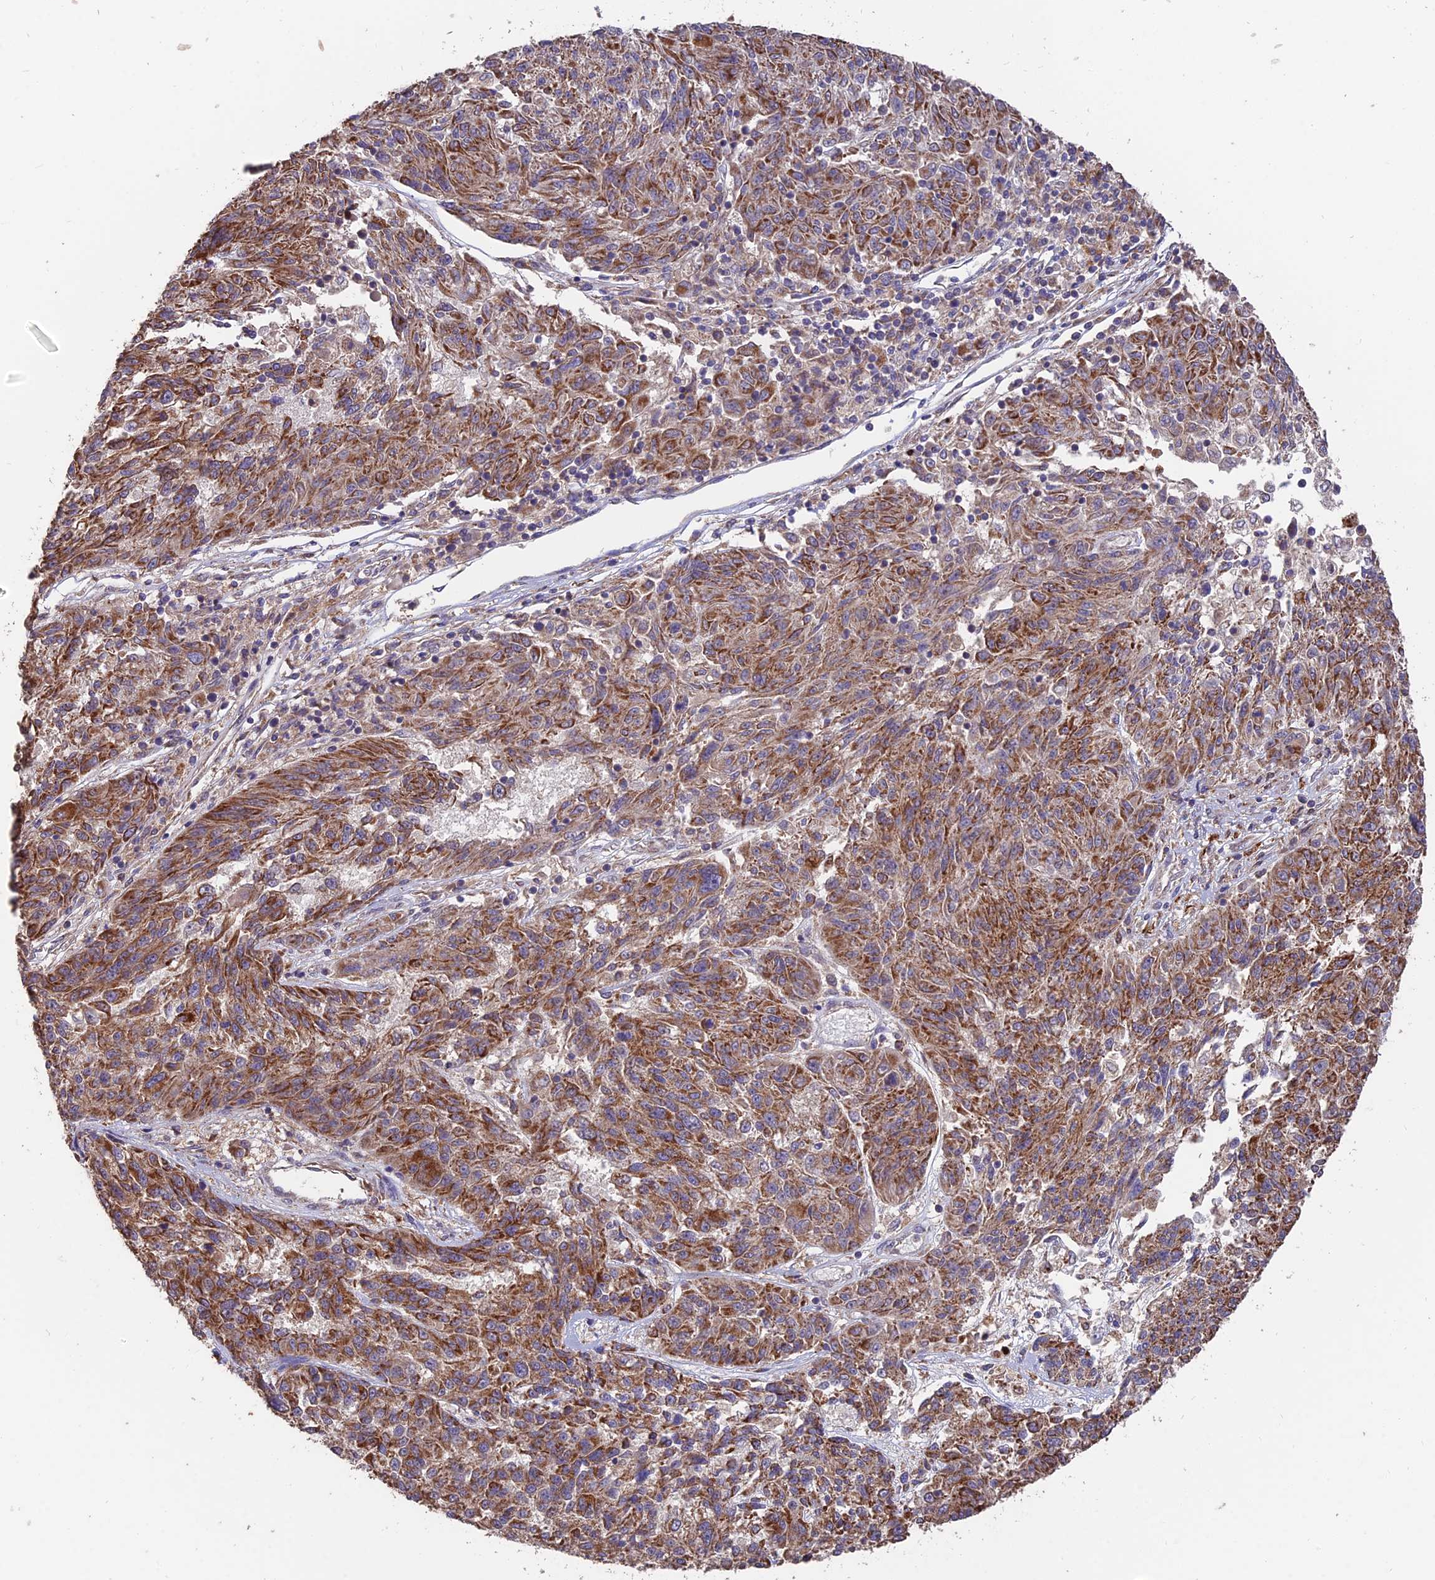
{"staining": {"intensity": "strong", "quantity": ">75%", "location": "cytoplasmic/membranous"}, "tissue": "melanoma", "cell_type": "Tumor cells", "image_type": "cancer", "snomed": [{"axis": "morphology", "description": "Malignant melanoma, NOS"}, {"axis": "topography", "description": "Skin"}], "caption": "This micrograph demonstrates IHC staining of melanoma, with high strong cytoplasmic/membranous staining in approximately >75% of tumor cells.", "gene": "IFT22", "patient": {"sex": "male", "age": 53}}